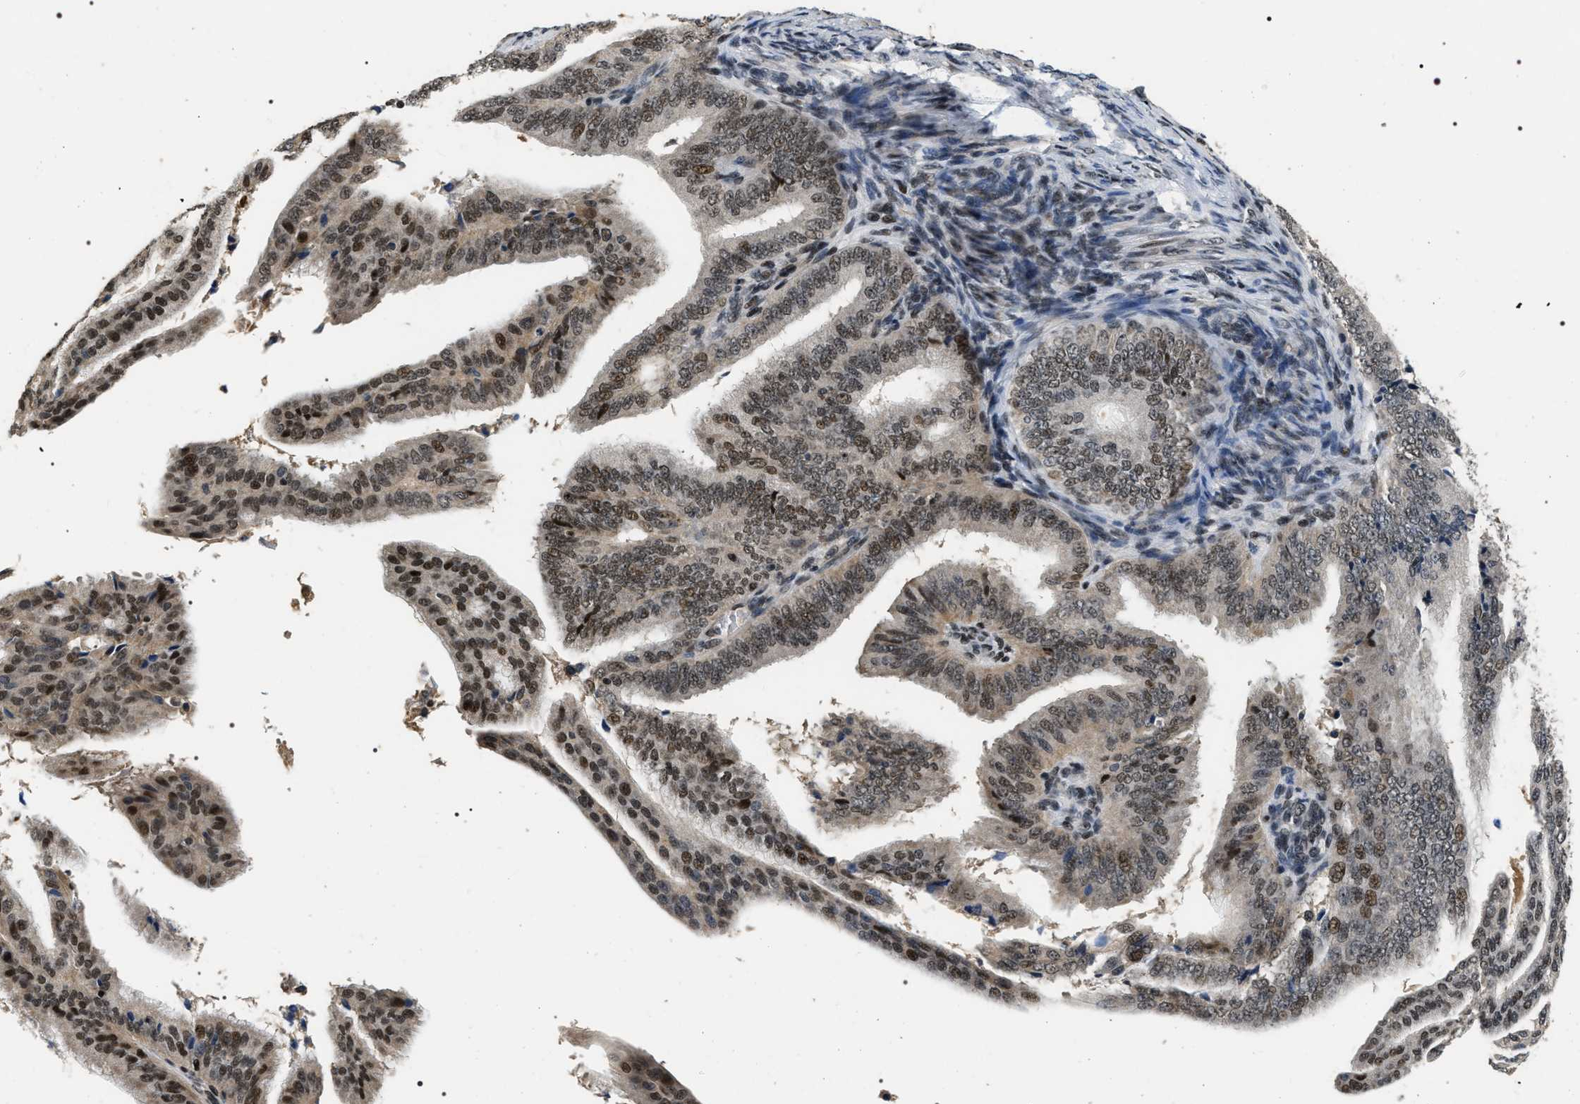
{"staining": {"intensity": "moderate", "quantity": ">75%", "location": "nuclear"}, "tissue": "endometrial cancer", "cell_type": "Tumor cells", "image_type": "cancer", "snomed": [{"axis": "morphology", "description": "Adenocarcinoma, NOS"}, {"axis": "topography", "description": "Endometrium"}], "caption": "Immunohistochemical staining of endometrial cancer (adenocarcinoma) exhibits medium levels of moderate nuclear protein staining in approximately >75% of tumor cells.", "gene": "C7orf25", "patient": {"sex": "female", "age": 58}}